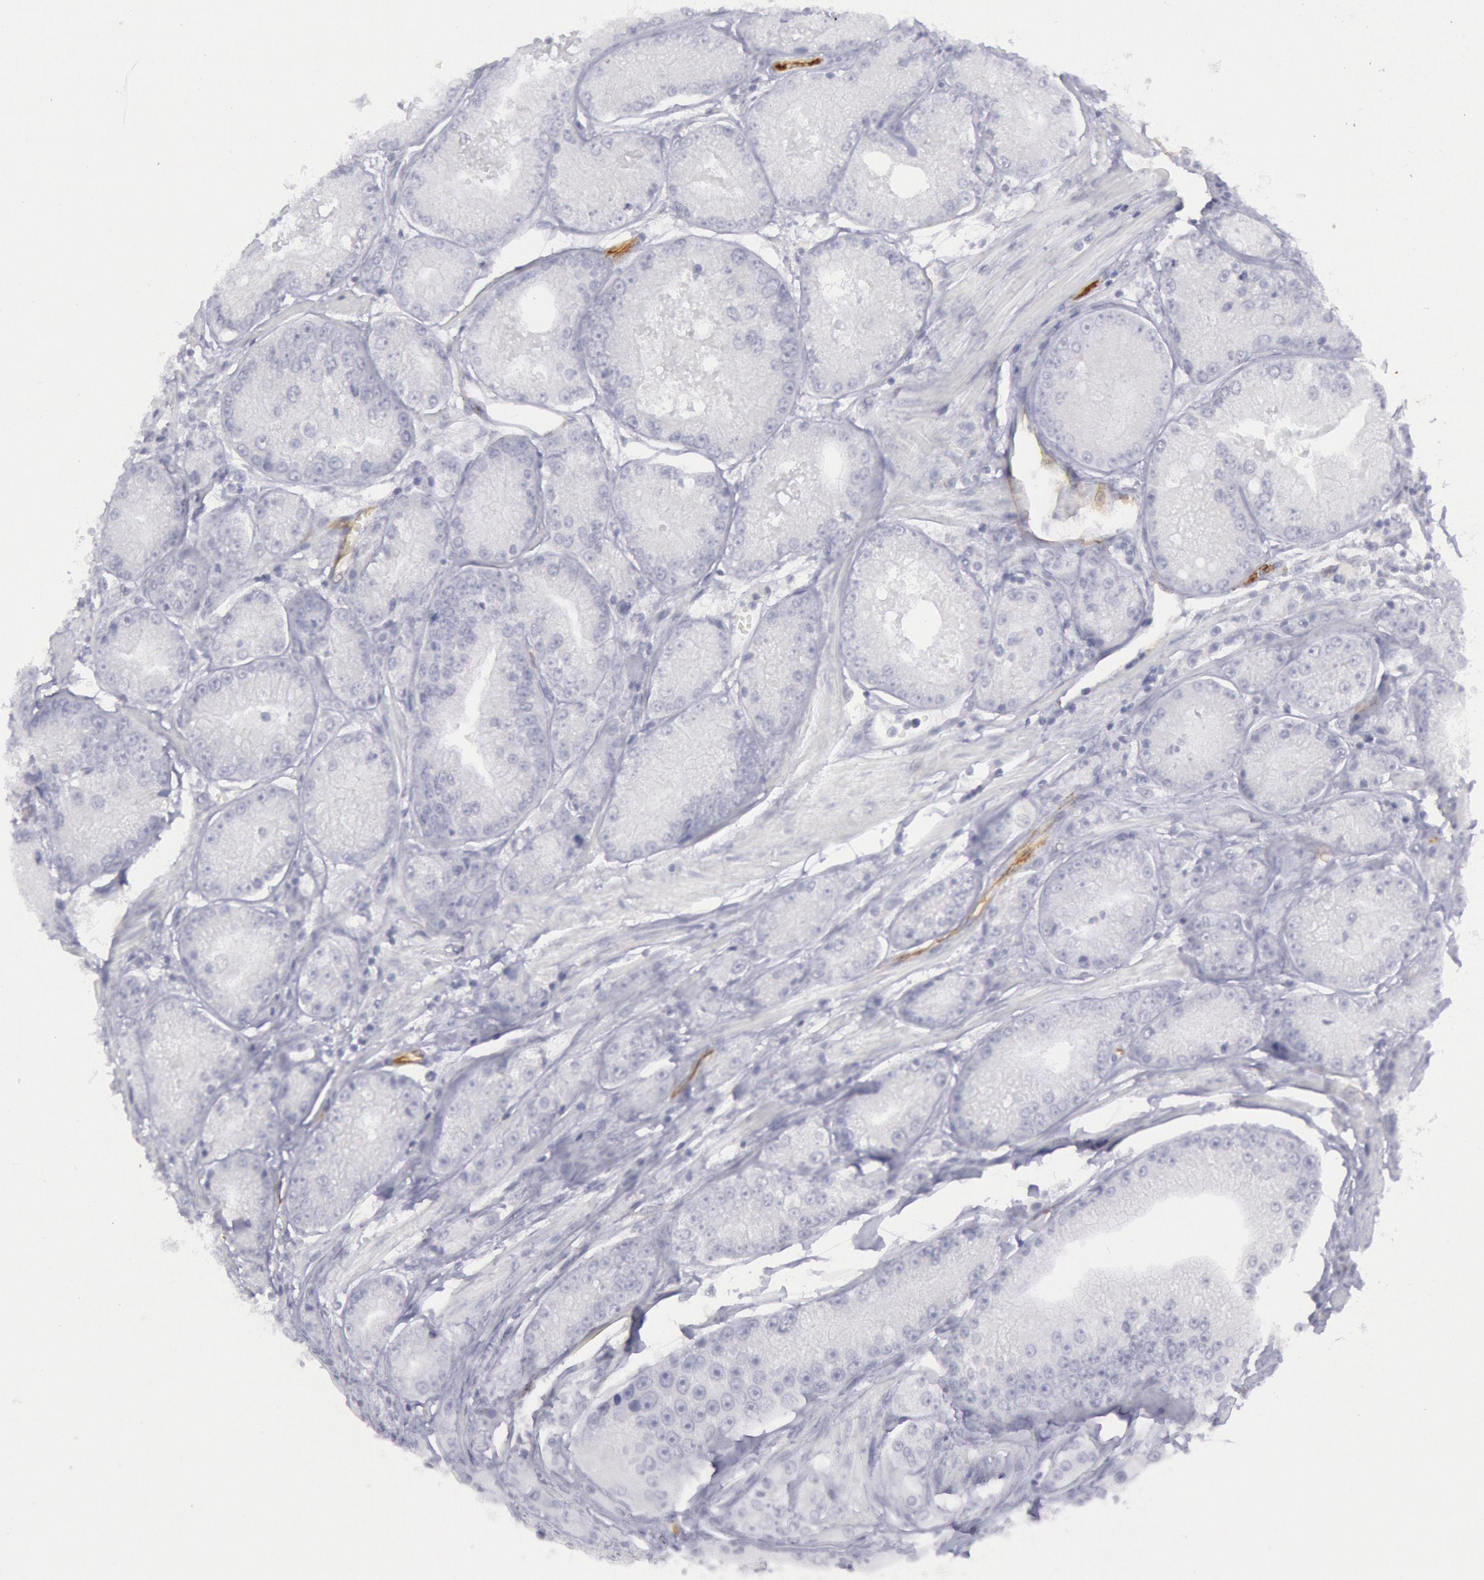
{"staining": {"intensity": "negative", "quantity": "none", "location": "none"}, "tissue": "prostate cancer", "cell_type": "Tumor cells", "image_type": "cancer", "snomed": [{"axis": "morphology", "description": "Adenocarcinoma, Medium grade"}, {"axis": "topography", "description": "Prostate"}], "caption": "The photomicrograph exhibits no significant positivity in tumor cells of prostate cancer.", "gene": "CDH13", "patient": {"sex": "male", "age": 72}}